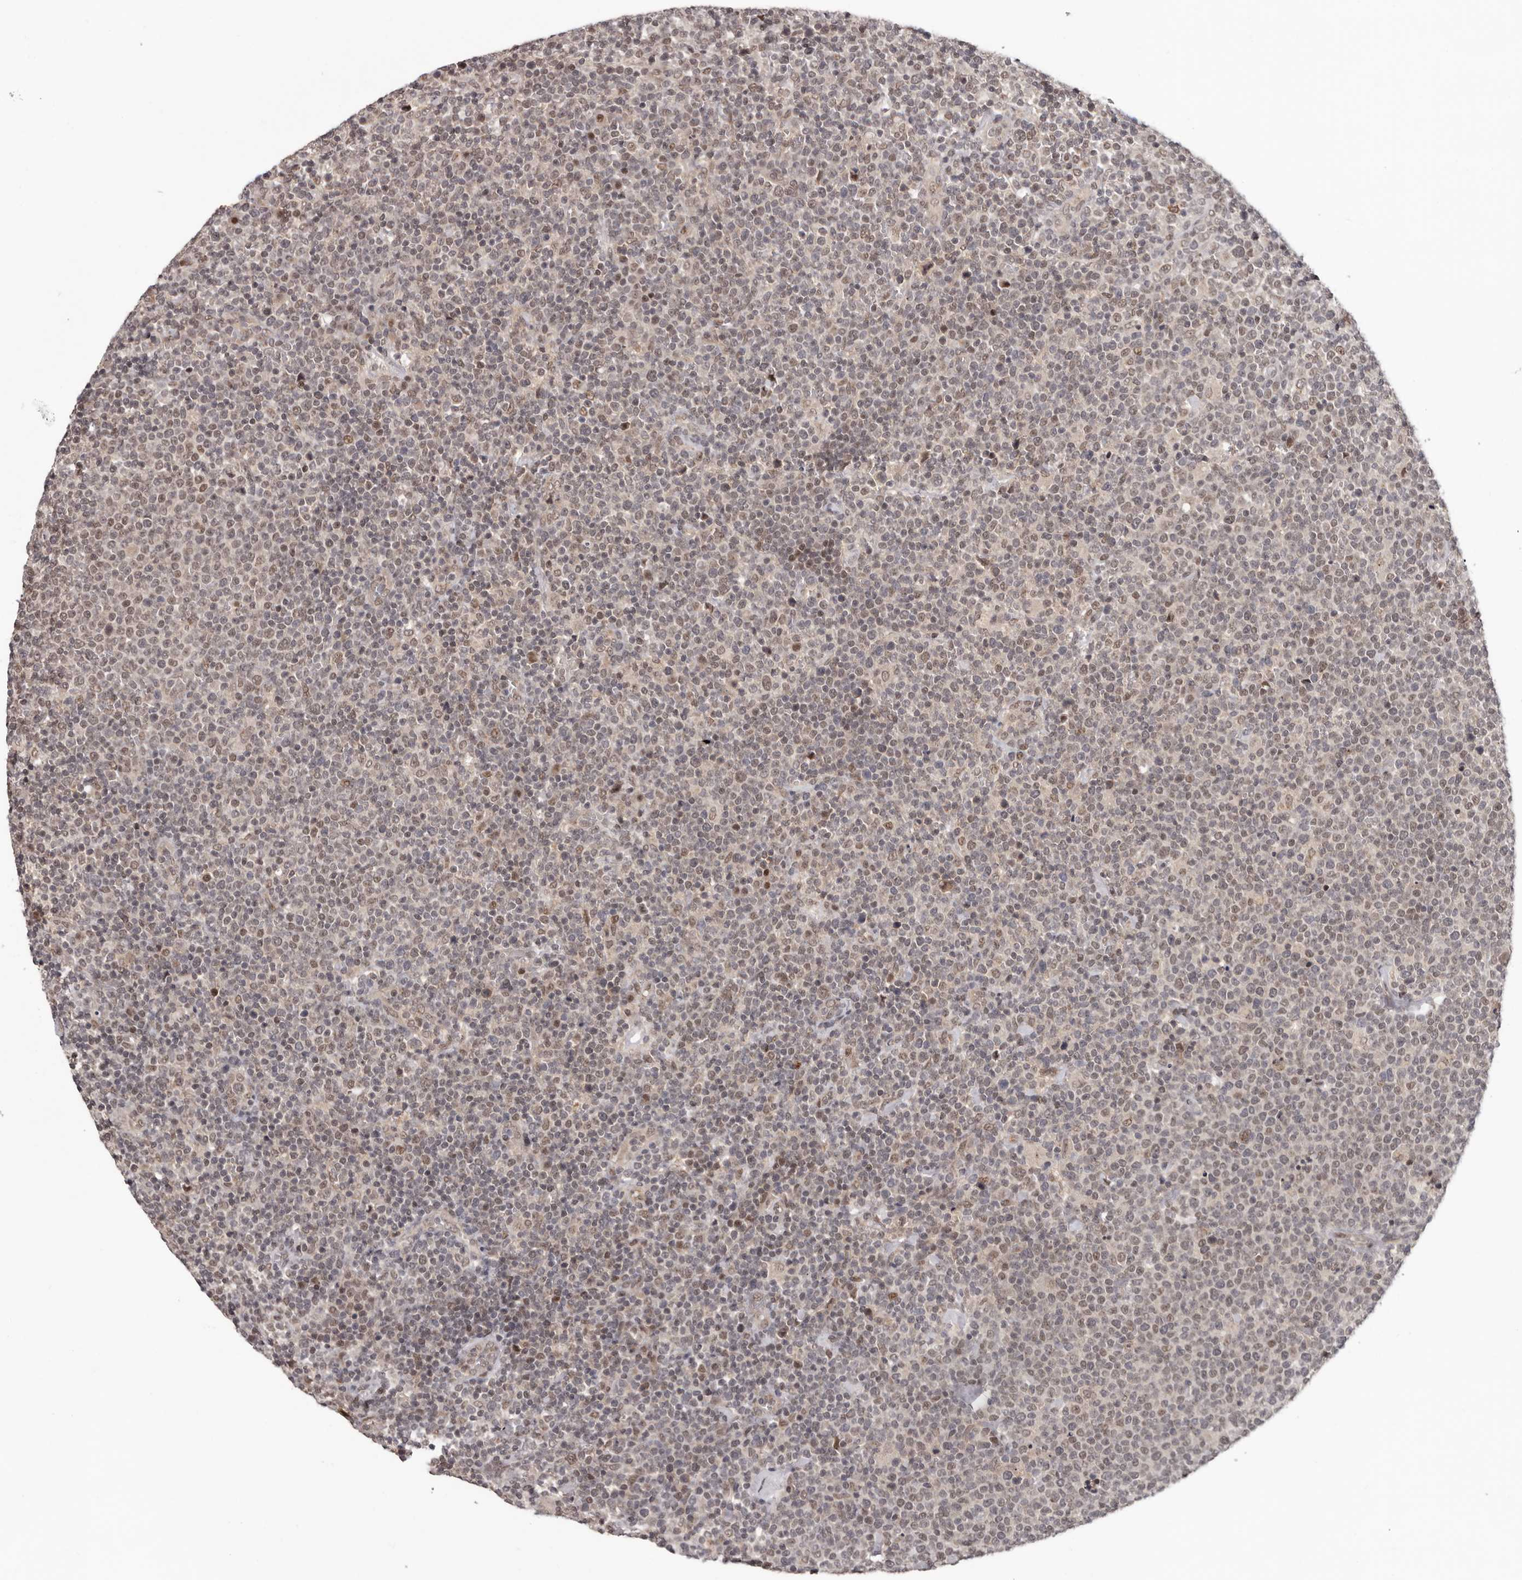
{"staining": {"intensity": "weak", "quantity": "25%-75%", "location": "nuclear"}, "tissue": "lymphoma", "cell_type": "Tumor cells", "image_type": "cancer", "snomed": [{"axis": "morphology", "description": "Malignant lymphoma, non-Hodgkin's type, High grade"}, {"axis": "topography", "description": "Lymph node"}], "caption": "DAB immunohistochemical staining of human malignant lymphoma, non-Hodgkin's type (high-grade) demonstrates weak nuclear protein expression in approximately 25%-75% of tumor cells.", "gene": "TBX5", "patient": {"sex": "male", "age": 61}}